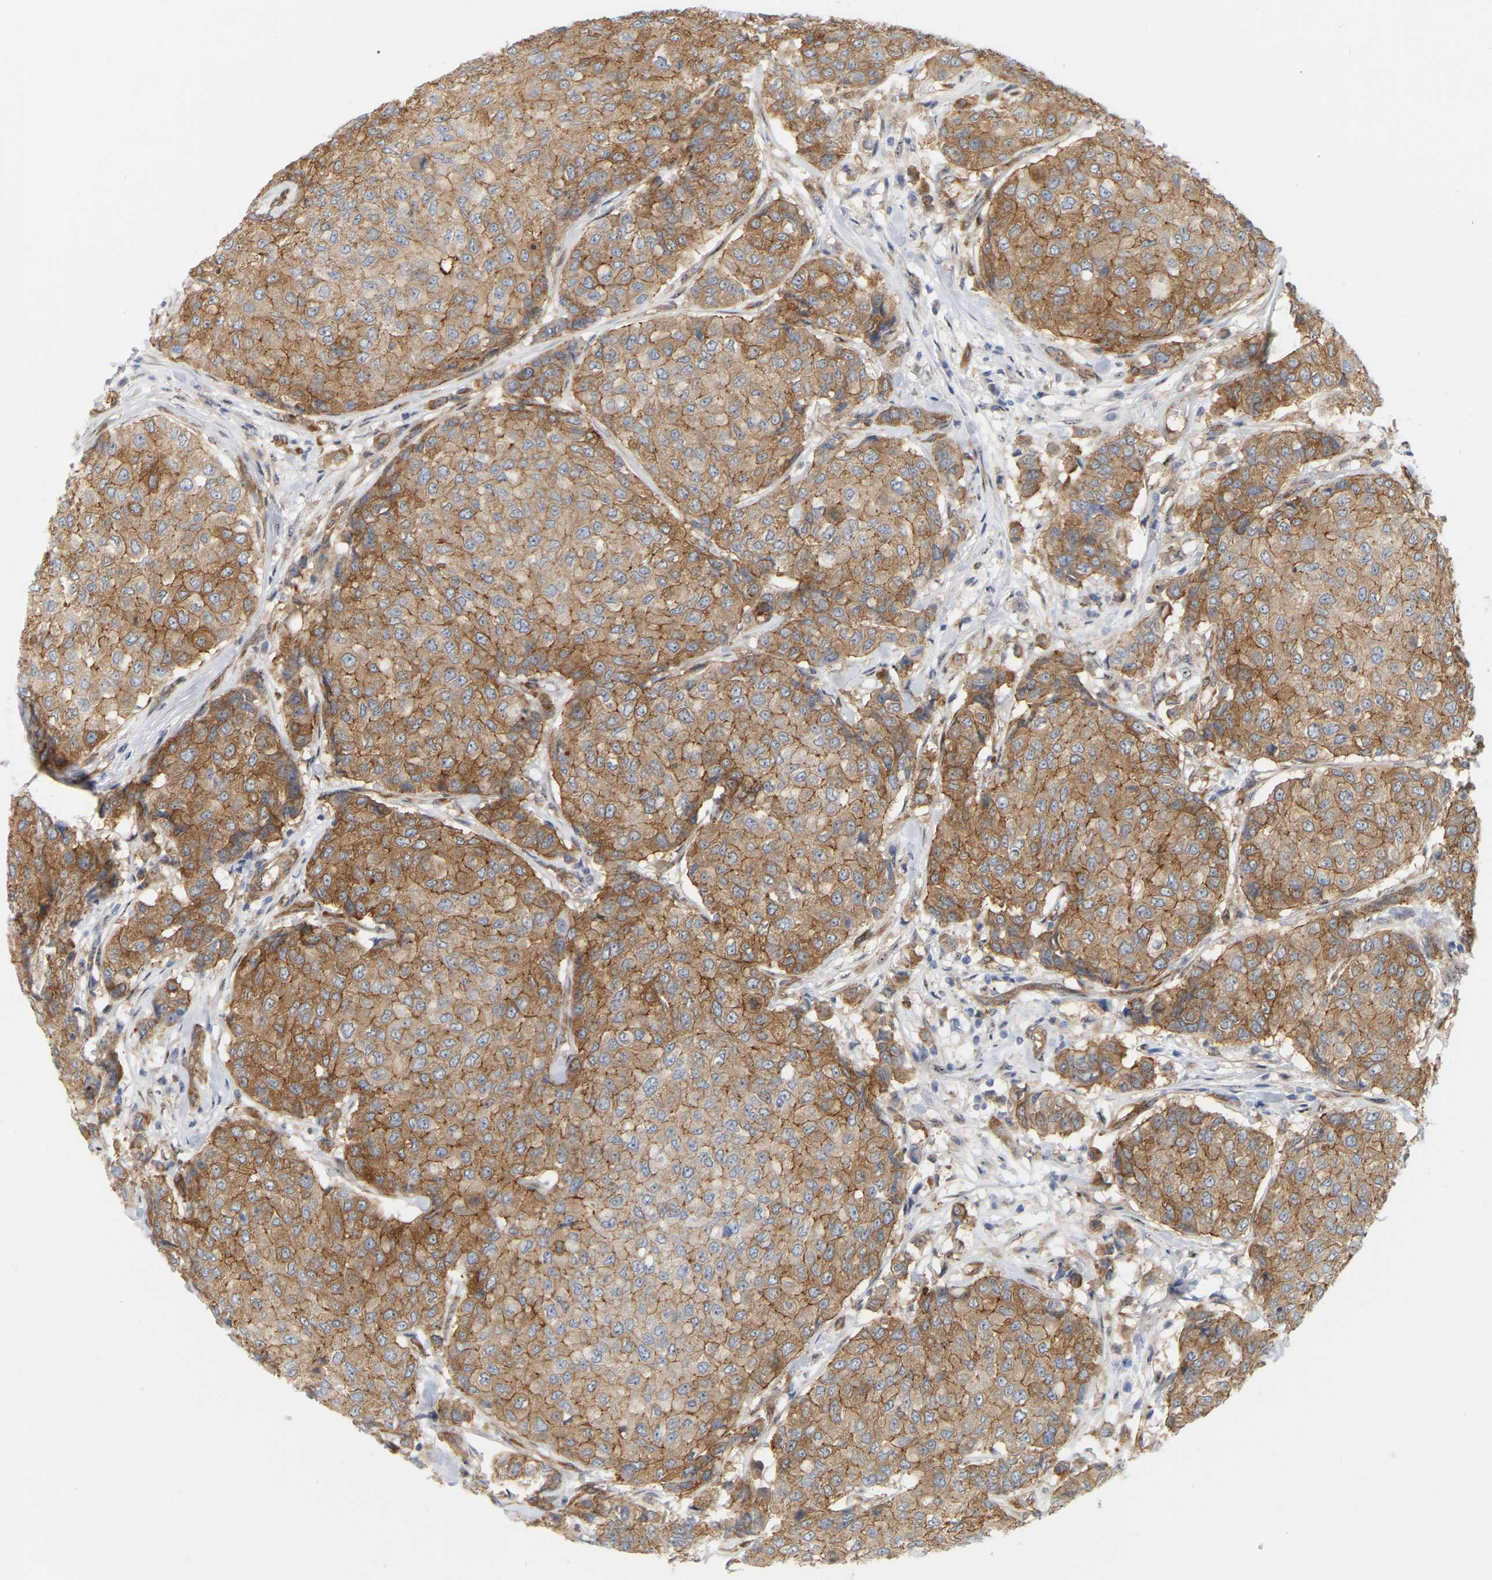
{"staining": {"intensity": "strong", "quantity": "25%-75%", "location": "cytoplasmic/membranous"}, "tissue": "breast cancer", "cell_type": "Tumor cells", "image_type": "cancer", "snomed": [{"axis": "morphology", "description": "Duct carcinoma"}, {"axis": "topography", "description": "Breast"}], "caption": "Tumor cells exhibit high levels of strong cytoplasmic/membranous positivity in about 25%-75% of cells in breast cancer.", "gene": "RAPH1", "patient": {"sex": "female", "age": 27}}